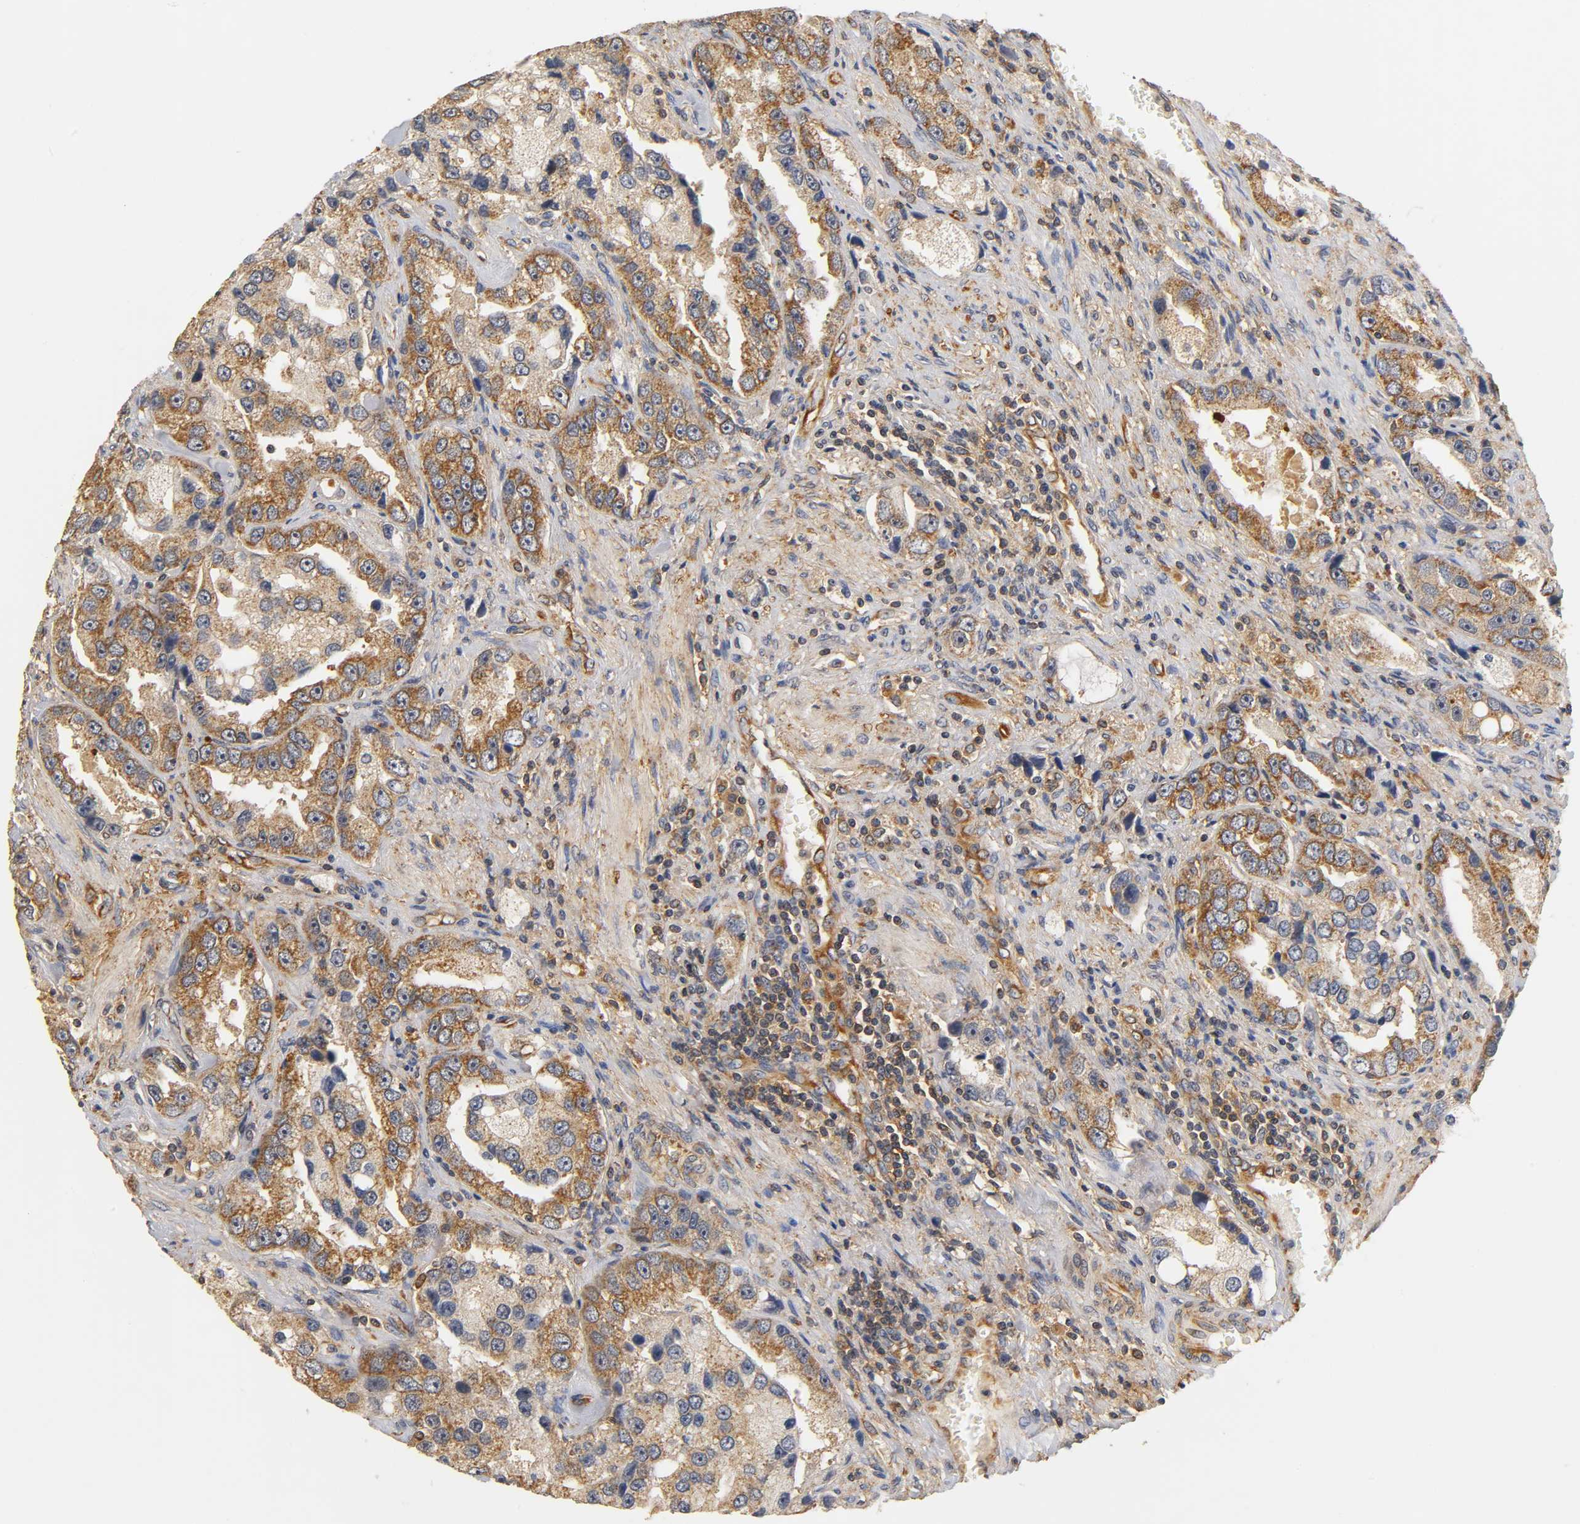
{"staining": {"intensity": "moderate", "quantity": ">75%", "location": "cytoplasmic/membranous"}, "tissue": "prostate cancer", "cell_type": "Tumor cells", "image_type": "cancer", "snomed": [{"axis": "morphology", "description": "Adenocarcinoma, High grade"}, {"axis": "topography", "description": "Prostate"}], "caption": "Immunohistochemical staining of prostate cancer (high-grade adenocarcinoma) shows medium levels of moderate cytoplasmic/membranous positivity in approximately >75% of tumor cells.", "gene": "SCAP", "patient": {"sex": "male", "age": 63}}